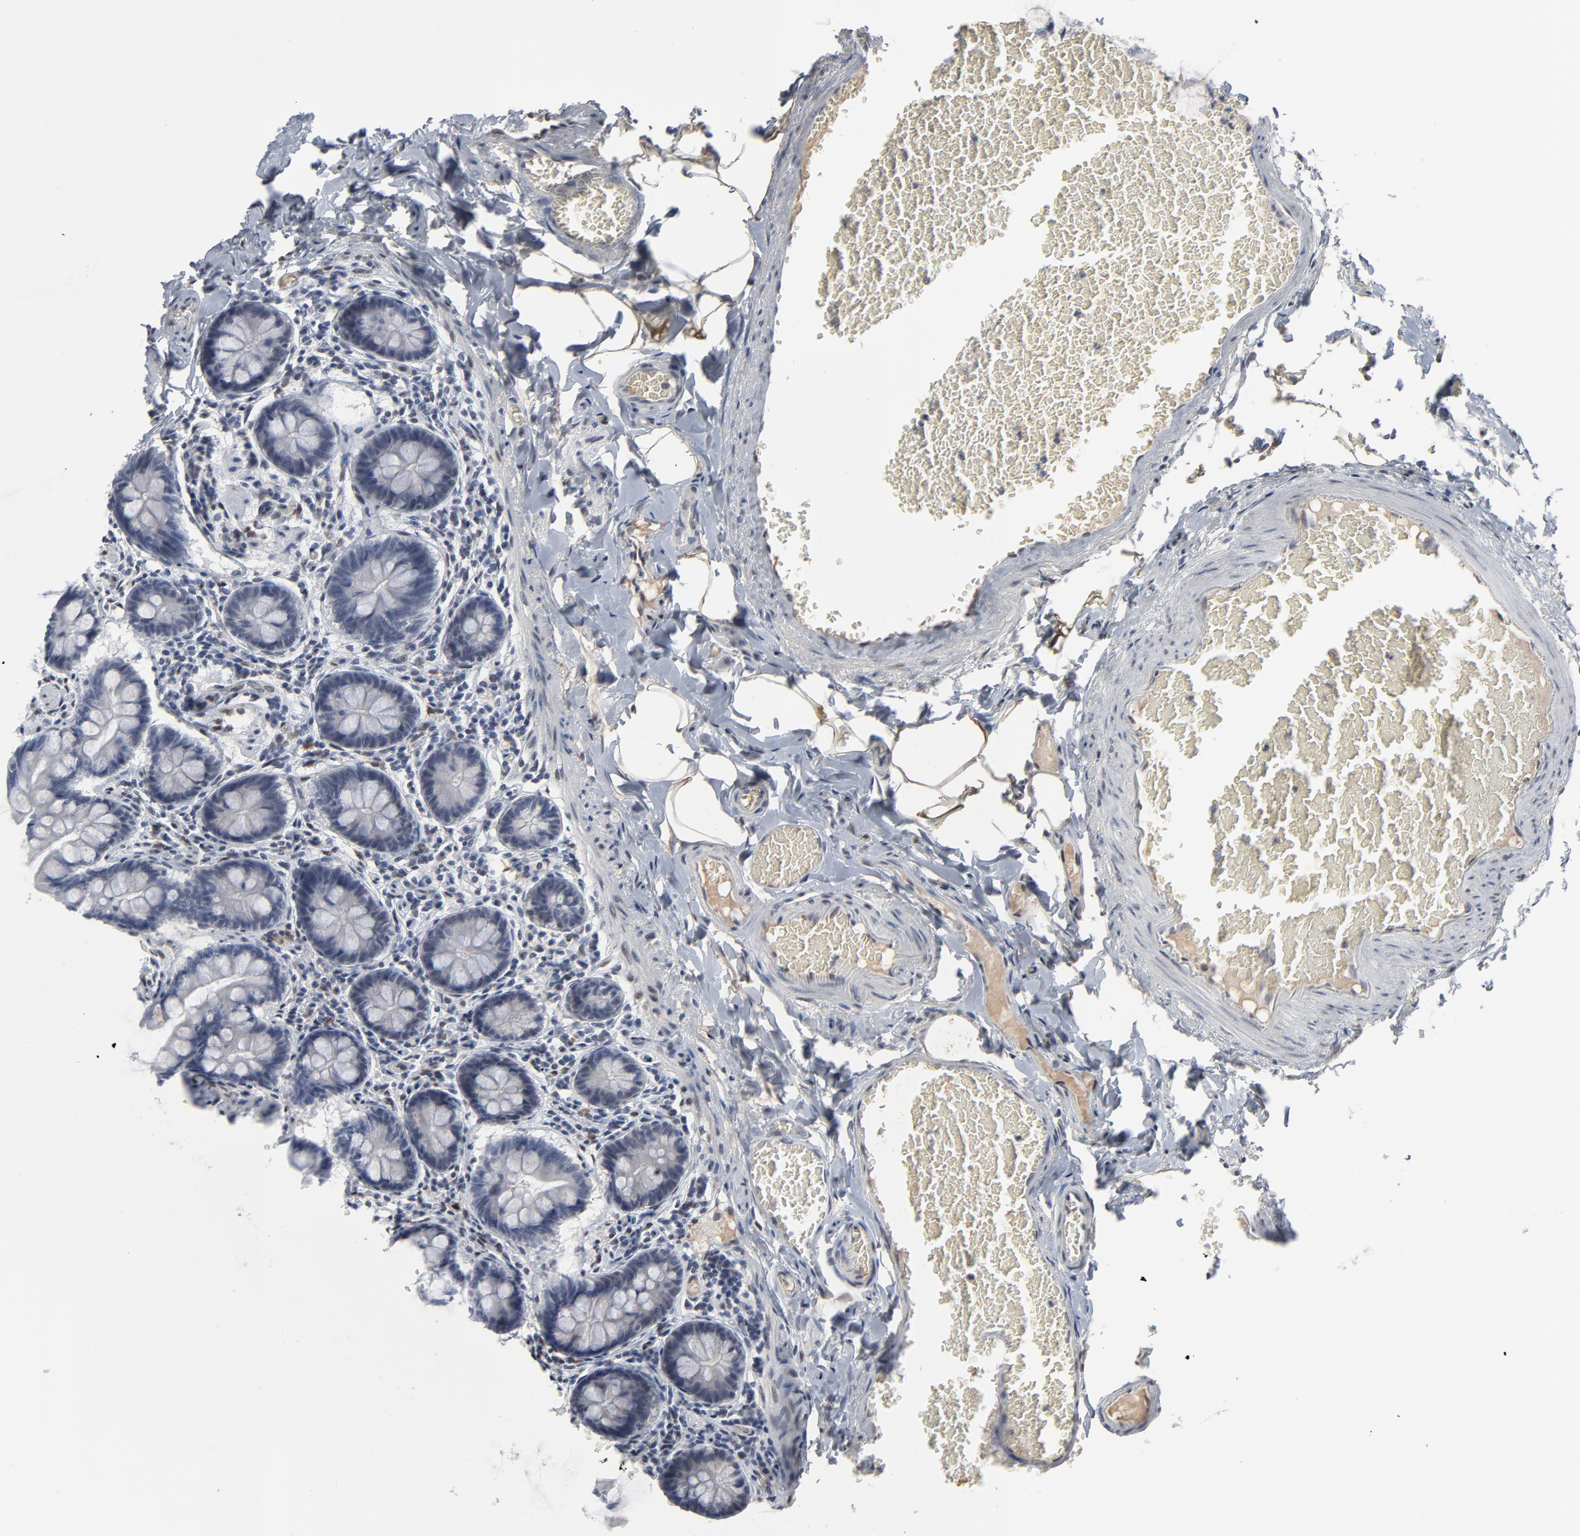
{"staining": {"intensity": "negative", "quantity": "none", "location": "none"}, "tissue": "small intestine", "cell_type": "Glandular cells", "image_type": "normal", "snomed": [{"axis": "morphology", "description": "Normal tissue, NOS"}, {"axis": "topography", "description": "Small intestine"}], "caption": "This is an immunohistochemistry micrograph of normal human small intestine. There is no staining in glandular cells.", "gene": "ATF7", "patient": {"sex": "male", "age": 41}}